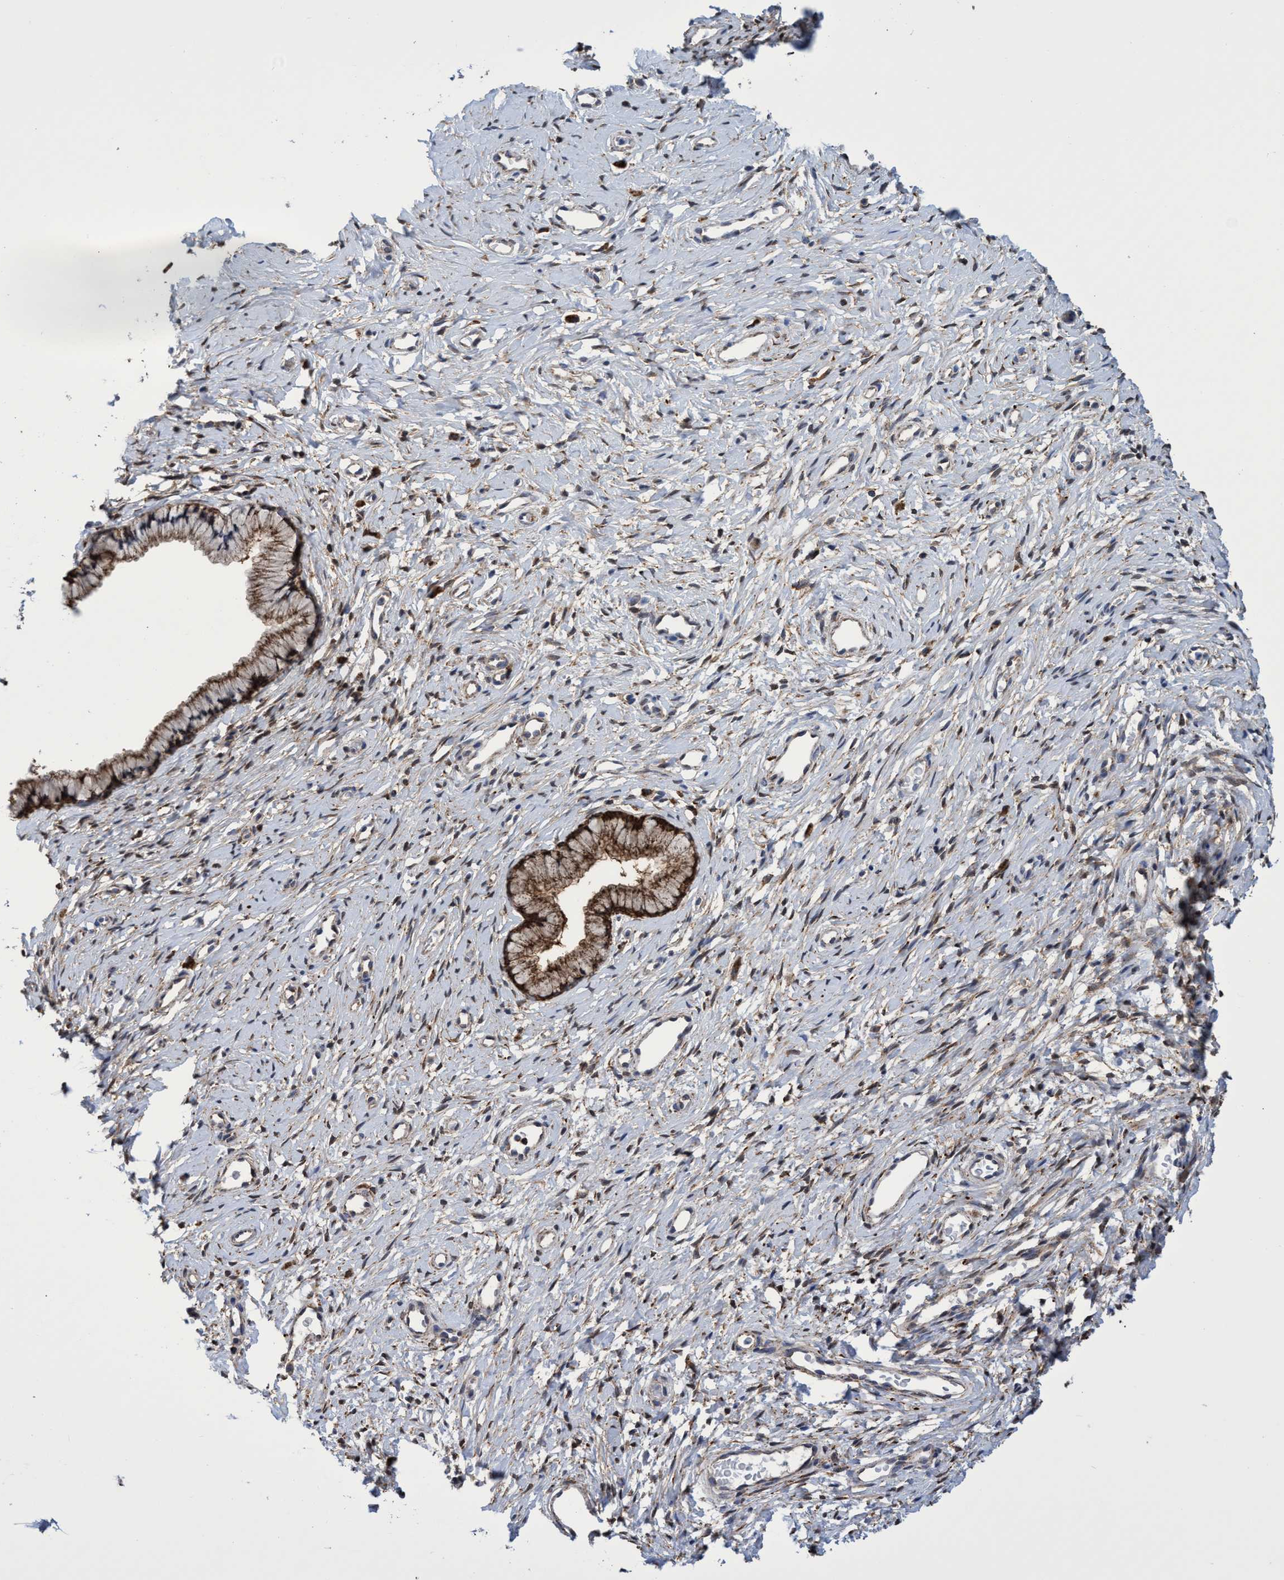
{"staining": {"intensity": "strong", "quantity": ">75%", "location": "cytoplasmic/membranous"}, "tissue": "cervix", "cell_type": "Glandular cells", "image_type": "normal", "snomed": [{"axis": "morphology", "description": "Normal tissue, NOS"}, {"axis": "topography", "description": "Cervix"}], "caption": "Cervix was stained to show a protein in brown. There is high levels of strong cytoplasmic/membranous staining in about >75% of glandular cells.", "gene": "CRYZ", "patient": {"sex": "female", "age": 77}}